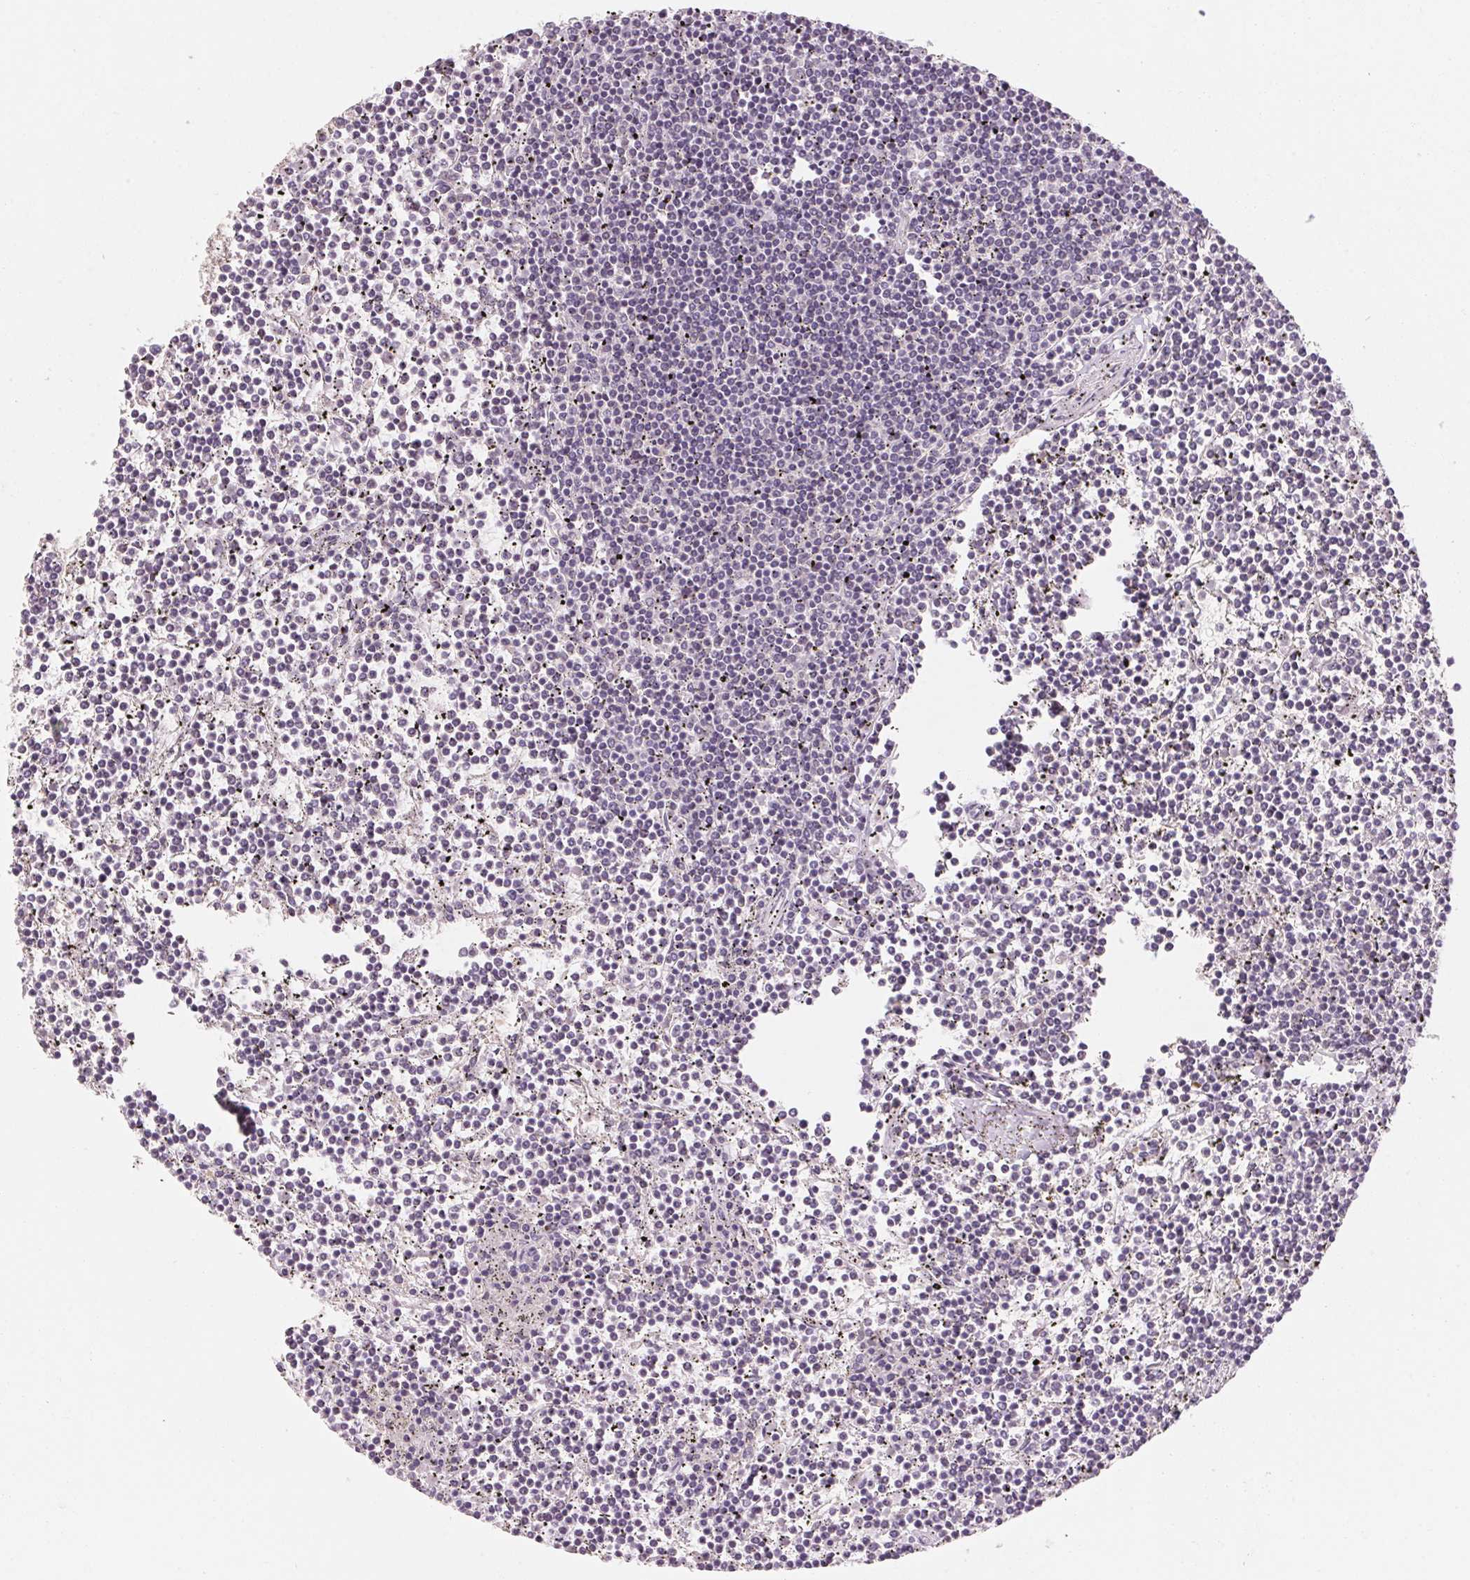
{"staining": {"intensity": "negative", "quantity": "none", "location": "none"}, "tissue": "lymphoma", "cell_type": "Tumor cells", "image_type": "cancer", "snomed": [{"axis": "morphology", "description": "Malignant lymphoma, non-Hodgkin's type, Low grade"}, {"axis": "topography", "description": "Spleen"}], "caption": "Histopathology image shows no protein staining in tumor cells of lymphoma tissue.", "gene": "CAPZA3", "patient": {"sex": "female", "age": 19}}